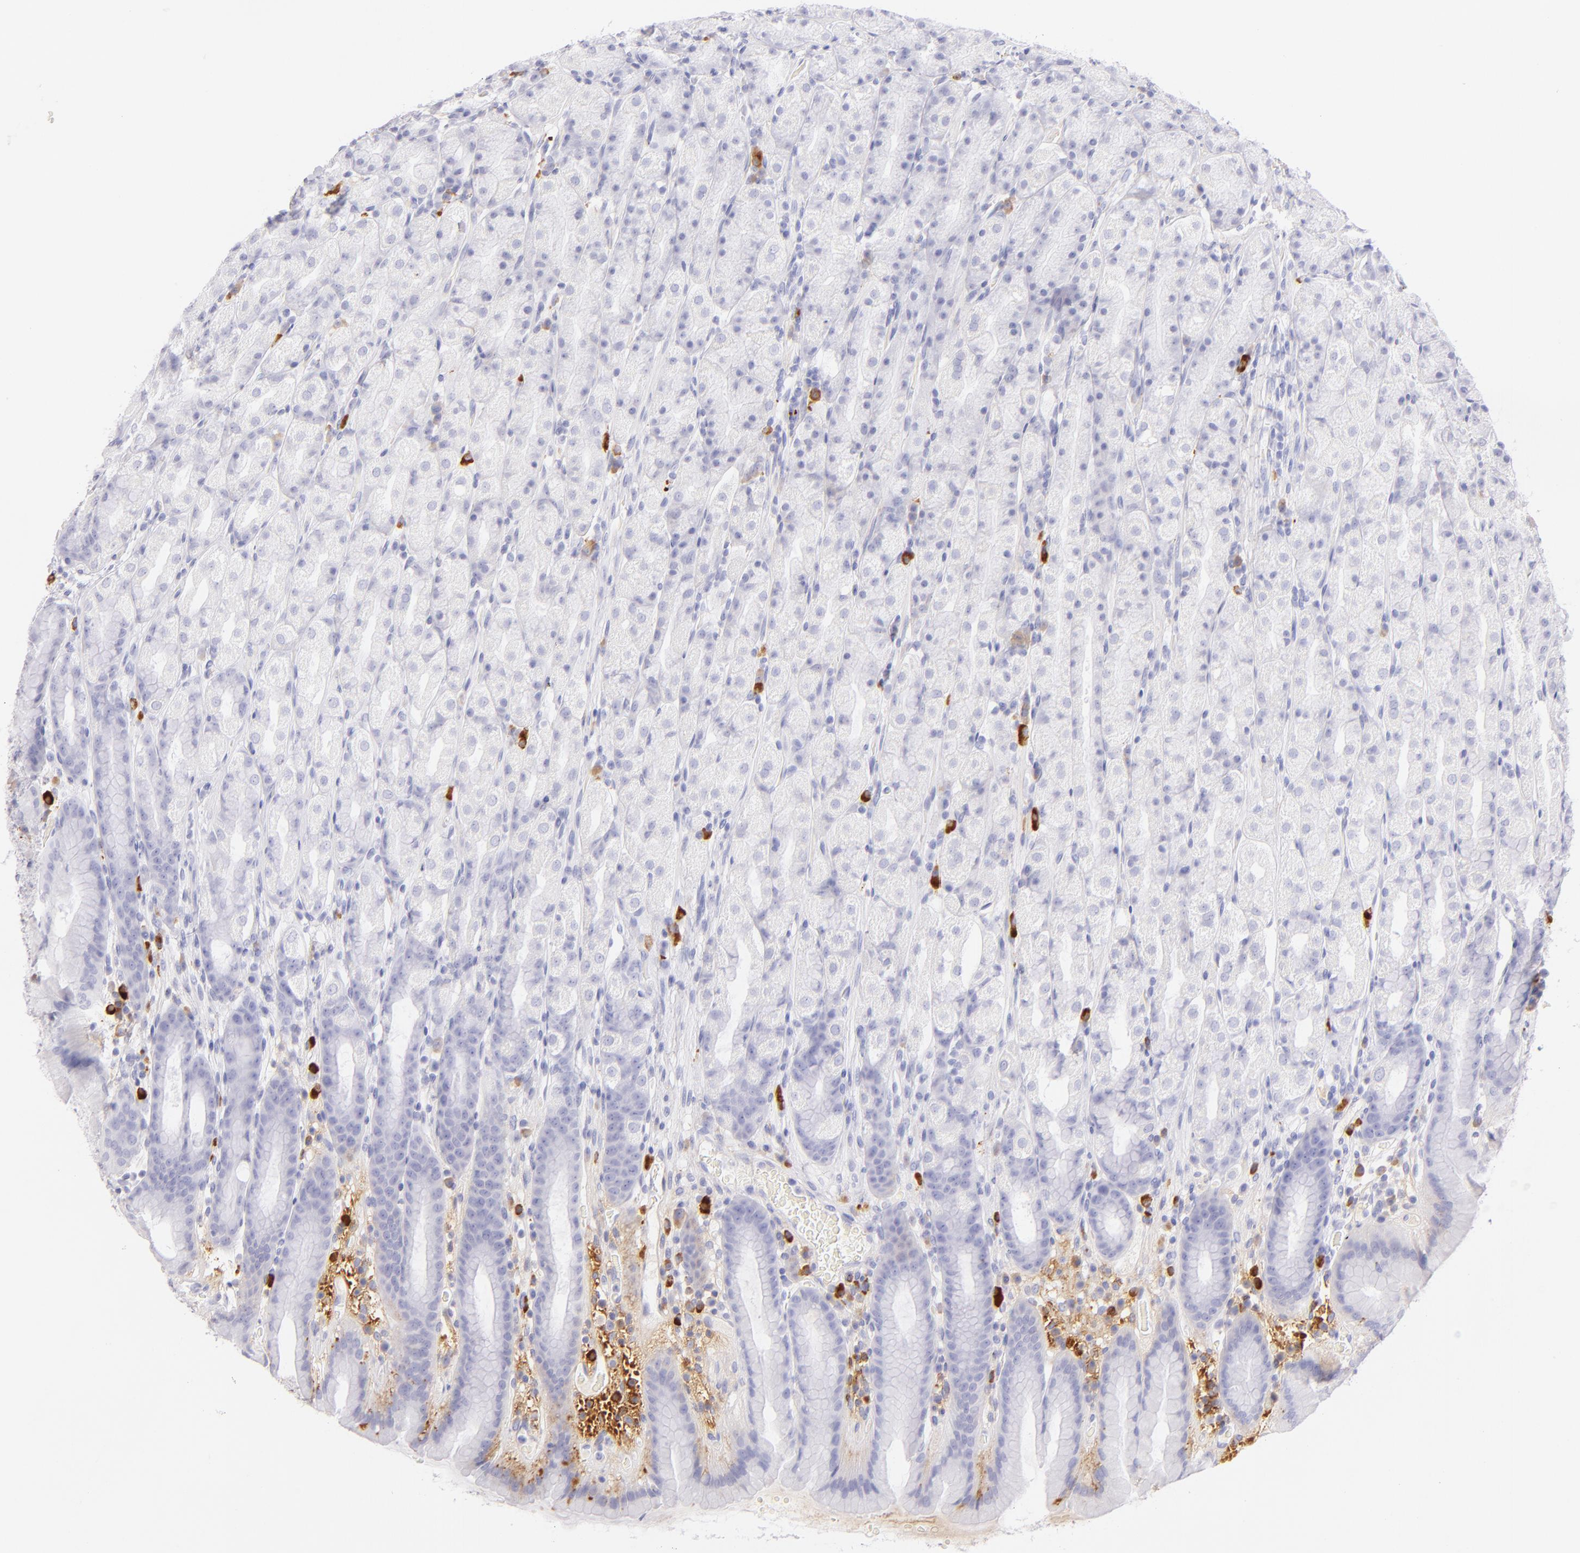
{"staining": {"intensity": "negative", "quantity": "none", "location": "none"}, "tissue": "stomach", "cell_type": "Glandular cells", "image_type": "normal", "snomed": [{"axis": "morphology", "description": "Normal tissue, NOS"}, {"axis": "topography", "description": "Stomach, upper"}], "caption": "DAB (3,3'-diaminobenzidine) immunohistochemical staining of normal stomach exhibits no significant staining in glandular cells.", "gene": "SDC1", "patient": {"sex": "male", "age": 68}}